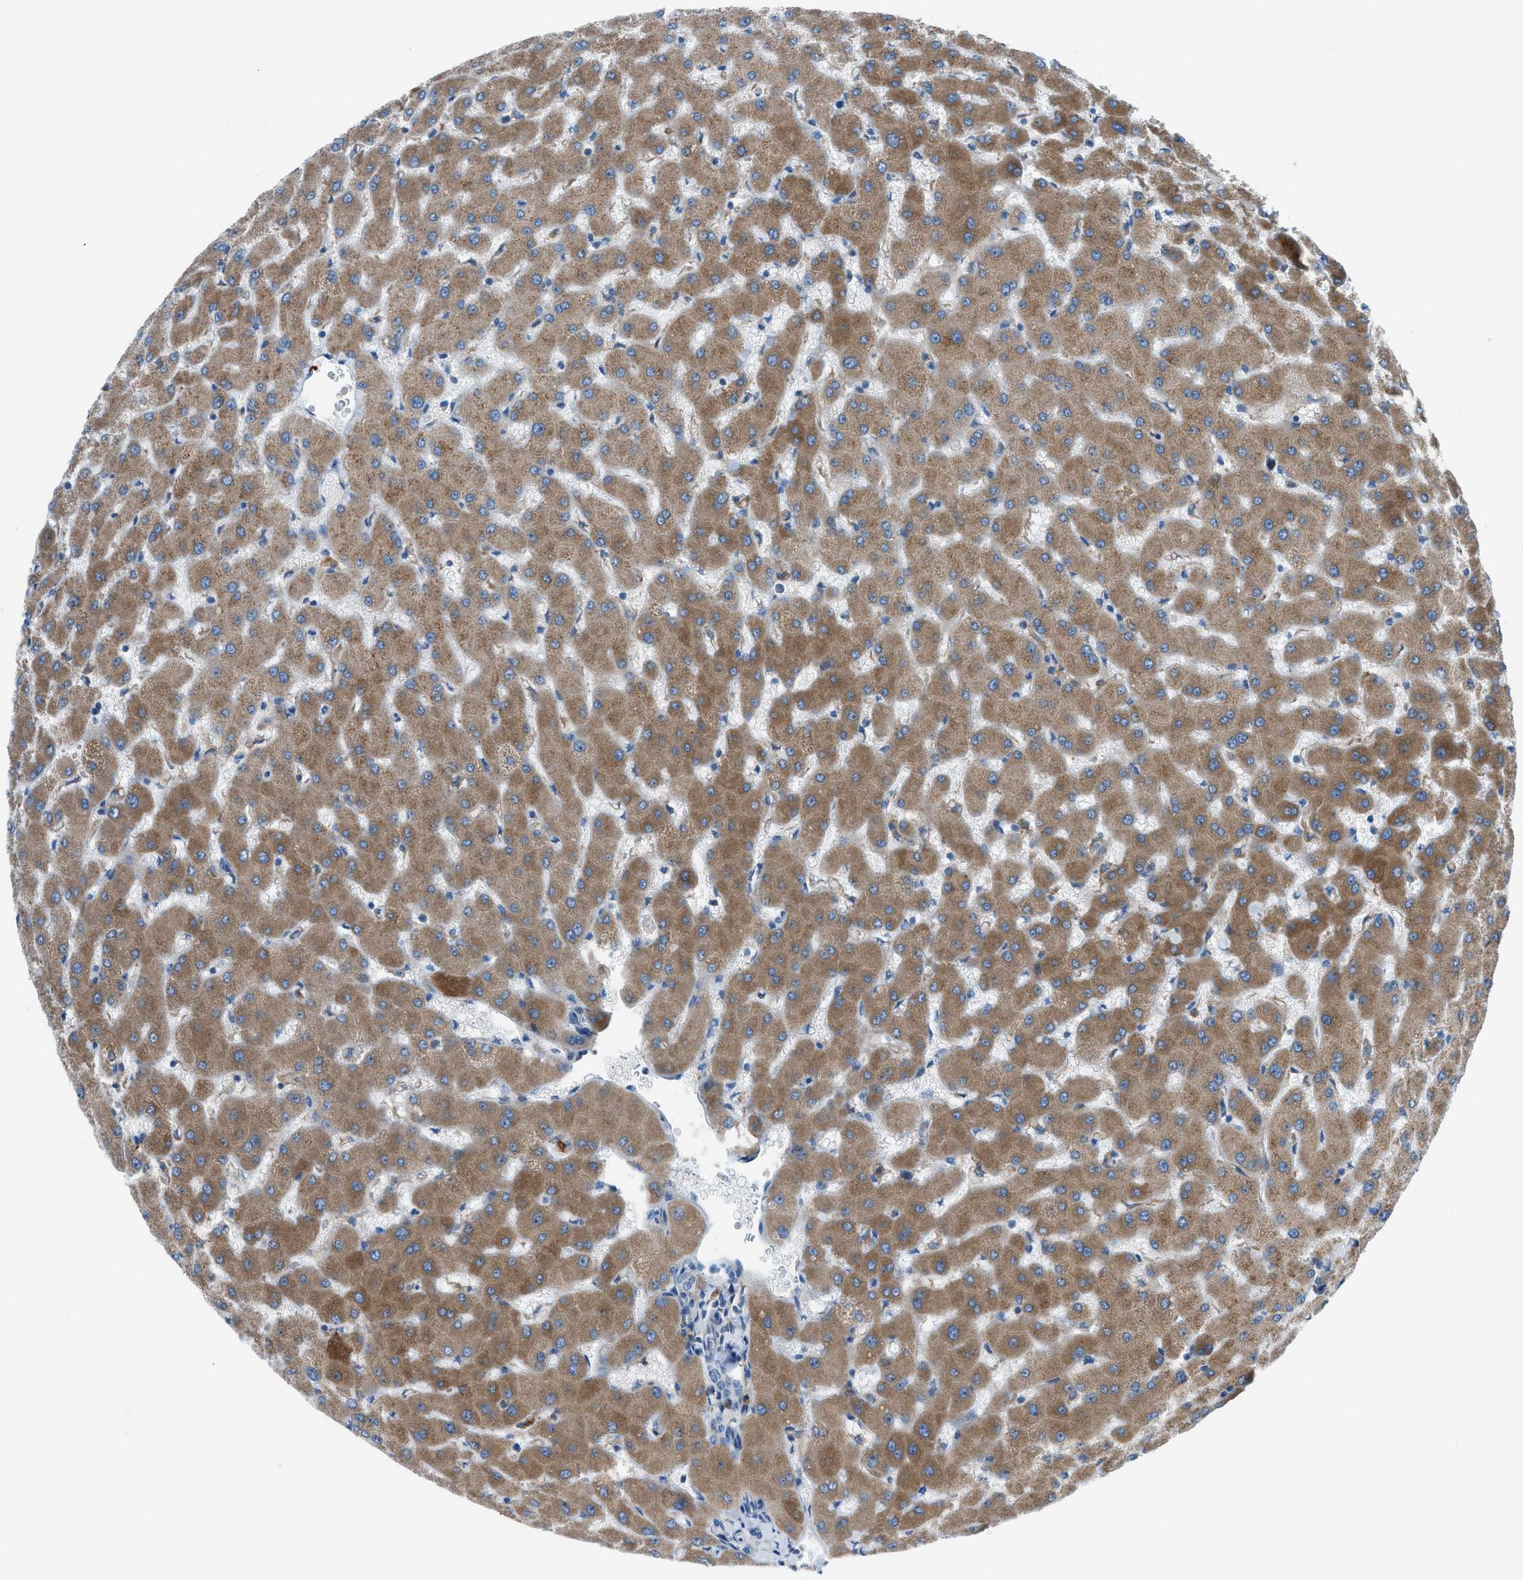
{"staining": {"intensity": "negative", "quantity": "none", "location": "none"}, "tissue": "liver", "cell_type": "Cholangiocytes", "image_type": "normal", "snomed": [{"axis": "morphology", "description": "Normal tissue, NOS"}, {"axis": "topography", "description": "Liver"}], "caption": "Histopathology image shows no significant protein positivity in cholangiocytes of benign liver. (Brightfield microscopy of DAB immunohistochemistry at high magnification).", "gene": "HEG1", "patient": {"sex": "female", "age": 63}}